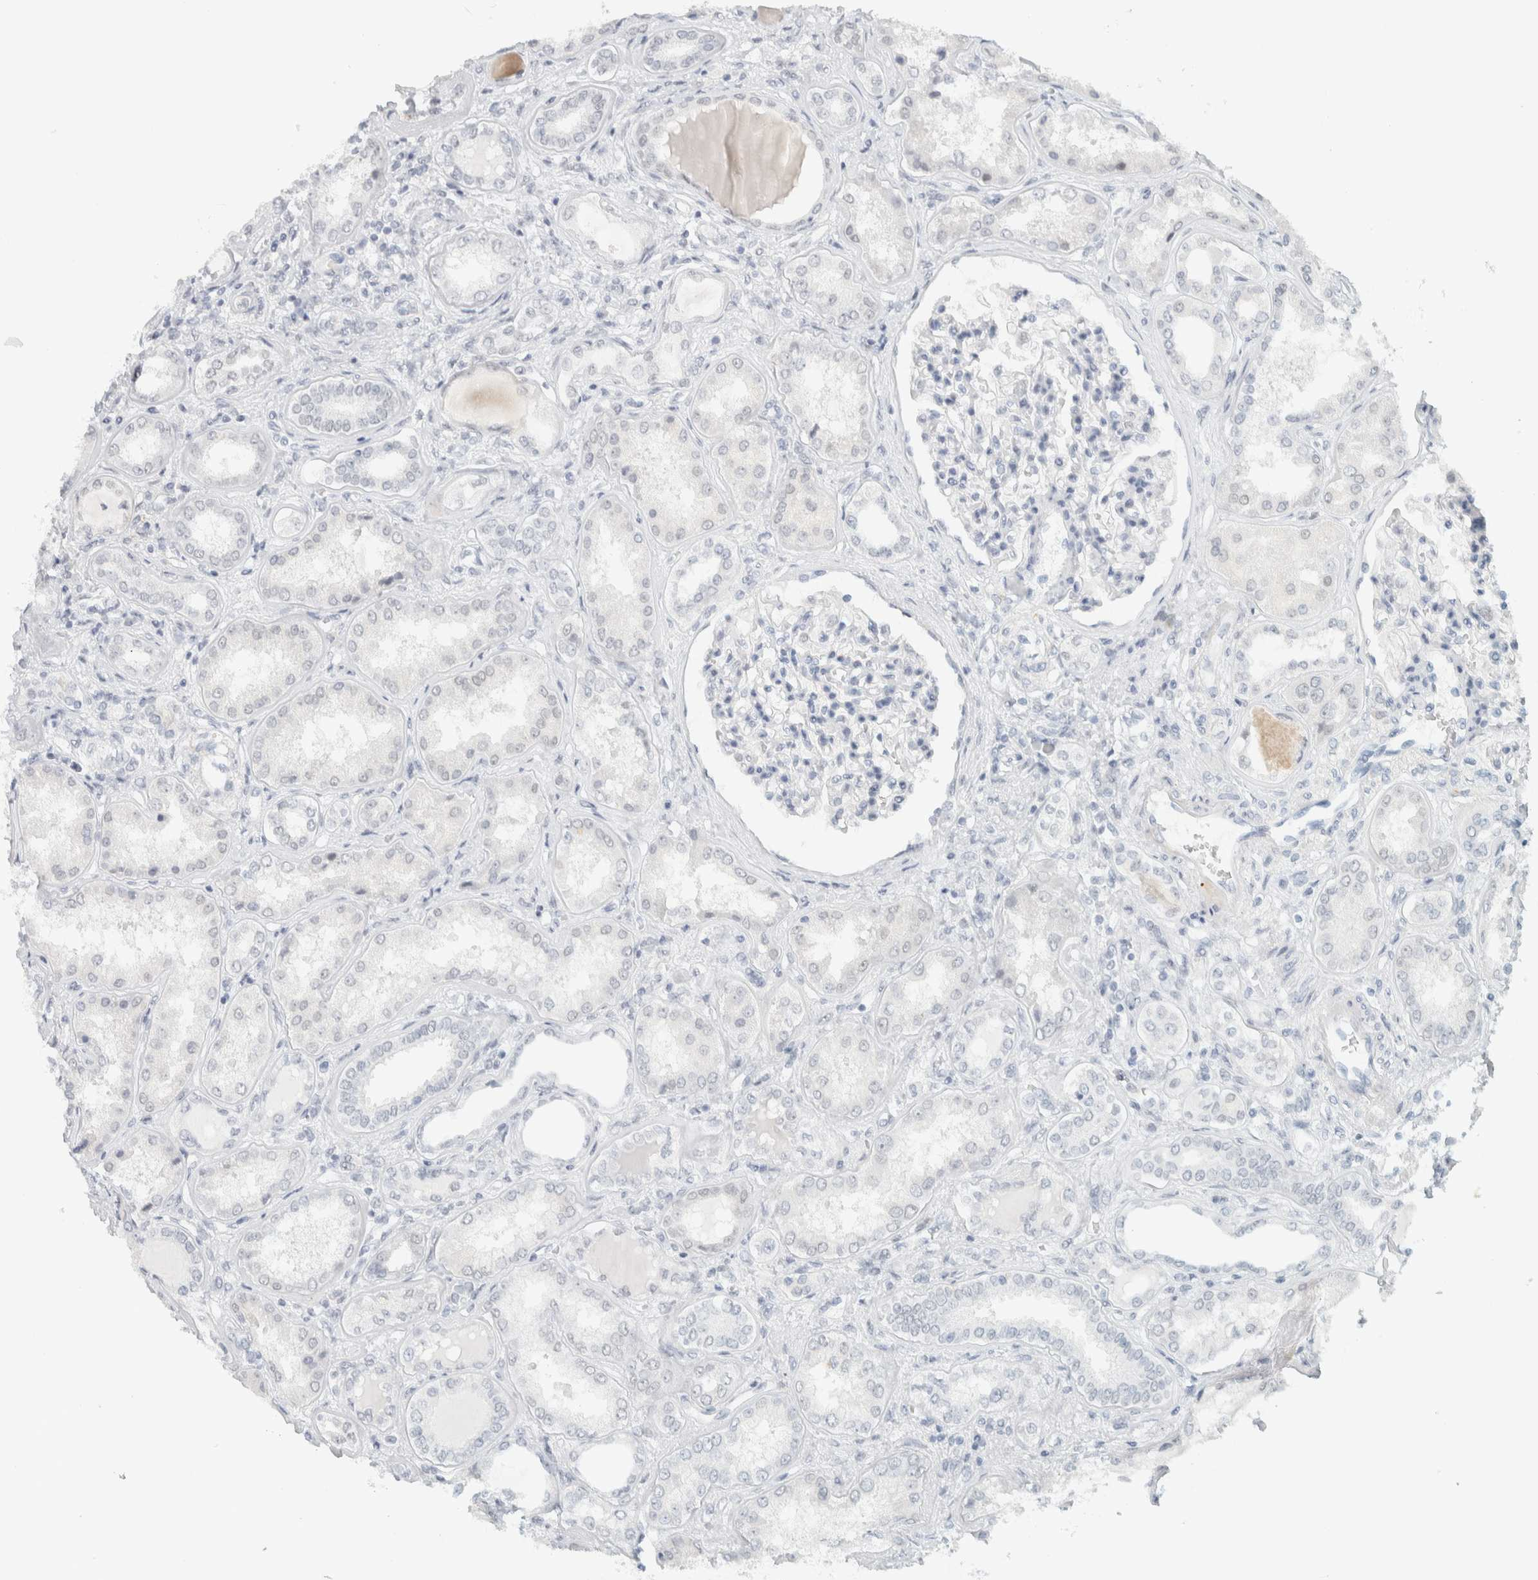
{"staining": {"intensity": "negative", "quantity": "none", "location": "none"}, "tissue": "kidney", "cell_type": "Cells in glomeruli", "image_type": "normal", "snomed": [{"axis": "morphology", "description": "Normal tissue, NOS"}, {"axis": "topography", "description": "Kidney"}], "caption": "This is an immunohistochemistry histopathology image of unremarkable kidney. There is no staining in cells in glomeruli.", "gene": "CDH17", "patient": {"sex": "female", "age": 56}}